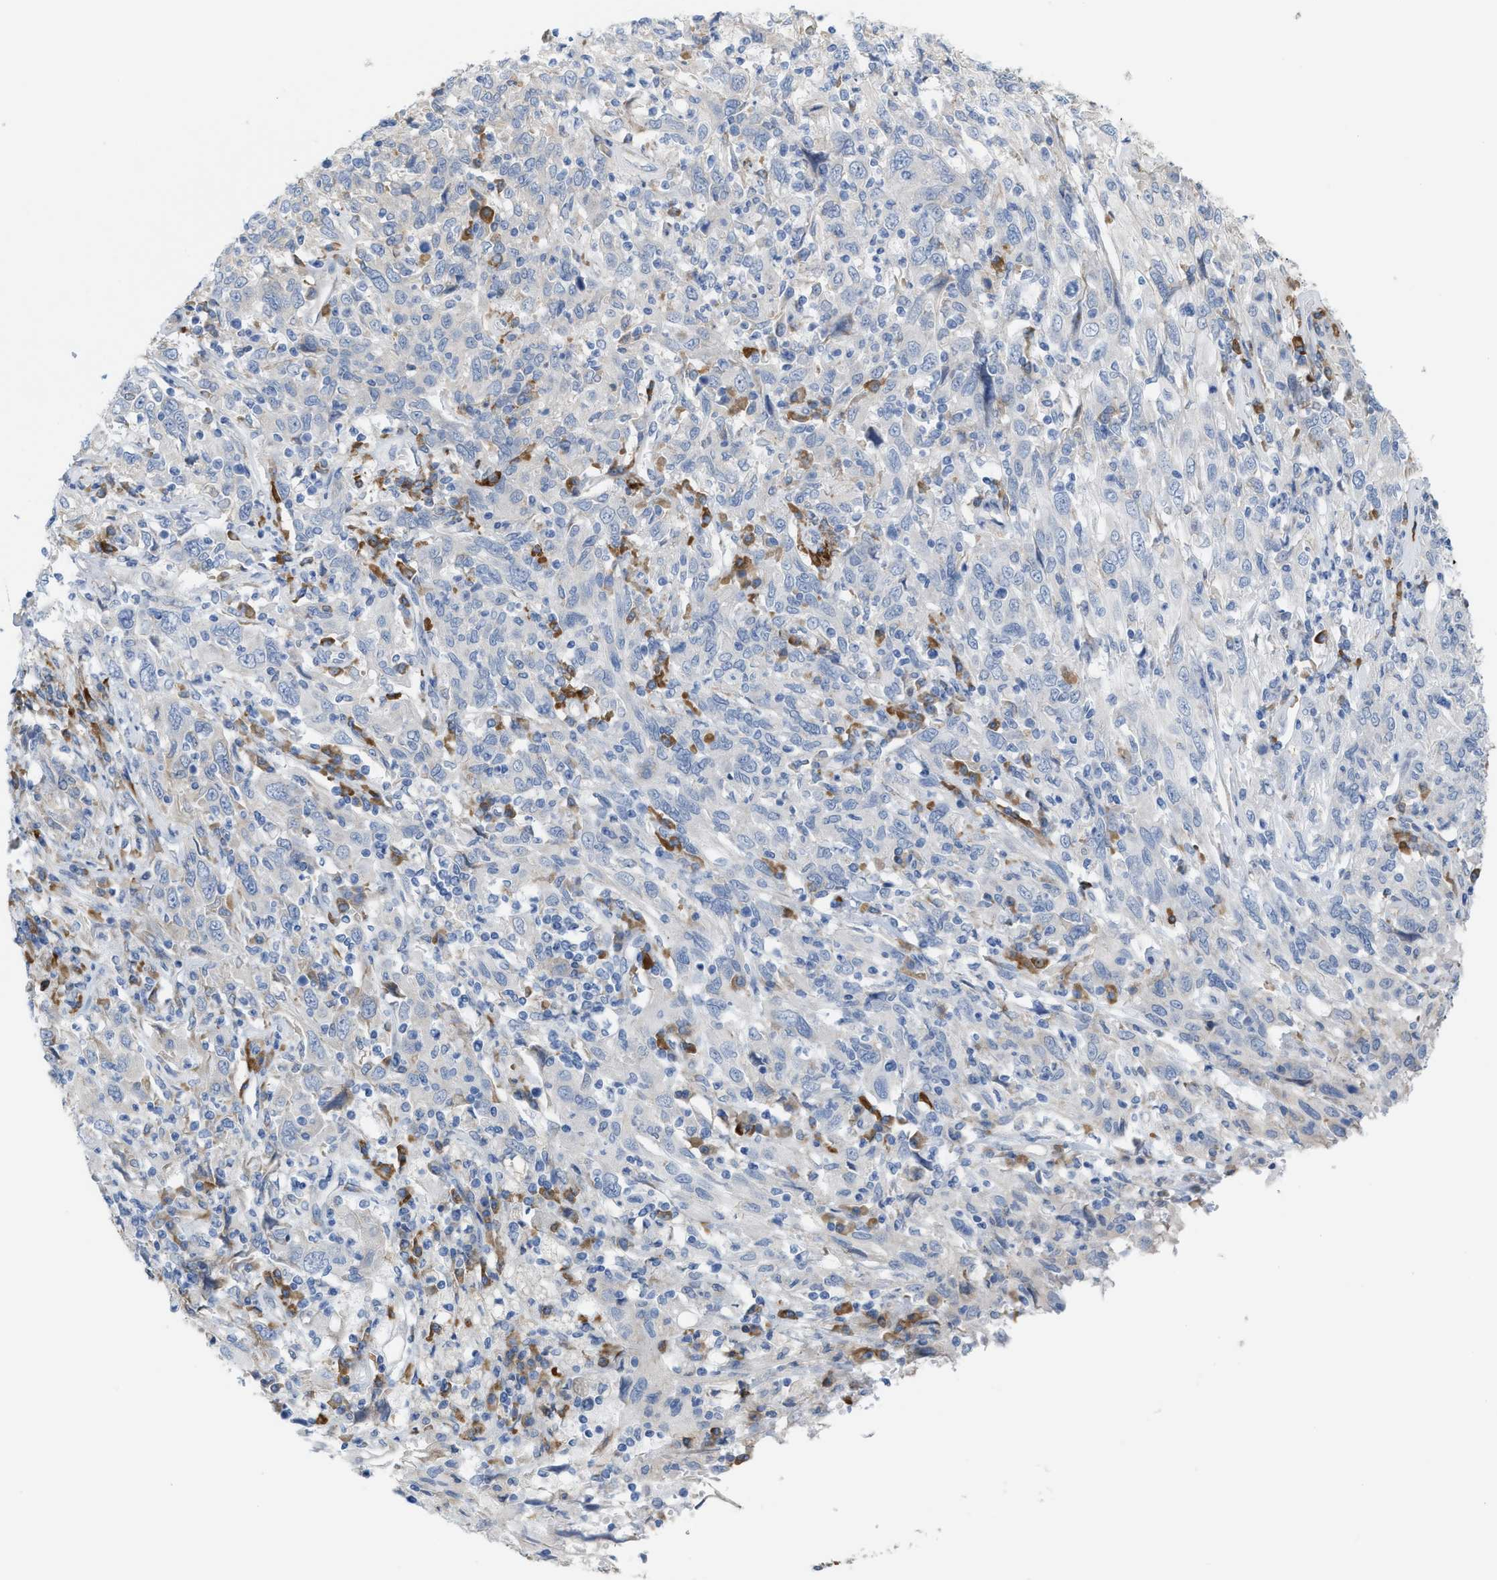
{"staining": {"intensity": "negative", "quantity": "none", "location": "none"}, "tissue": "cervical cancer", "cell_type": "Tumor cells", "image_type": "cancer", "snomed": [{"axis": "morphology", "description": "Squamous cell carcinoma, NOS"}, {"axis": "topography", "description": "Cervix"}], "caption": "Micrograph shows no protein expression in tumor cells of cervical squamous cell carcinoma tissue. (Stains: DAB (3,3'-diaminobenzidine) IHC with hematoxylin counter stain, Microscopy: brightfield microscopy at high magnification).", "gene": "KIFC3", "patient": {"sex": "female", "age": 46}}